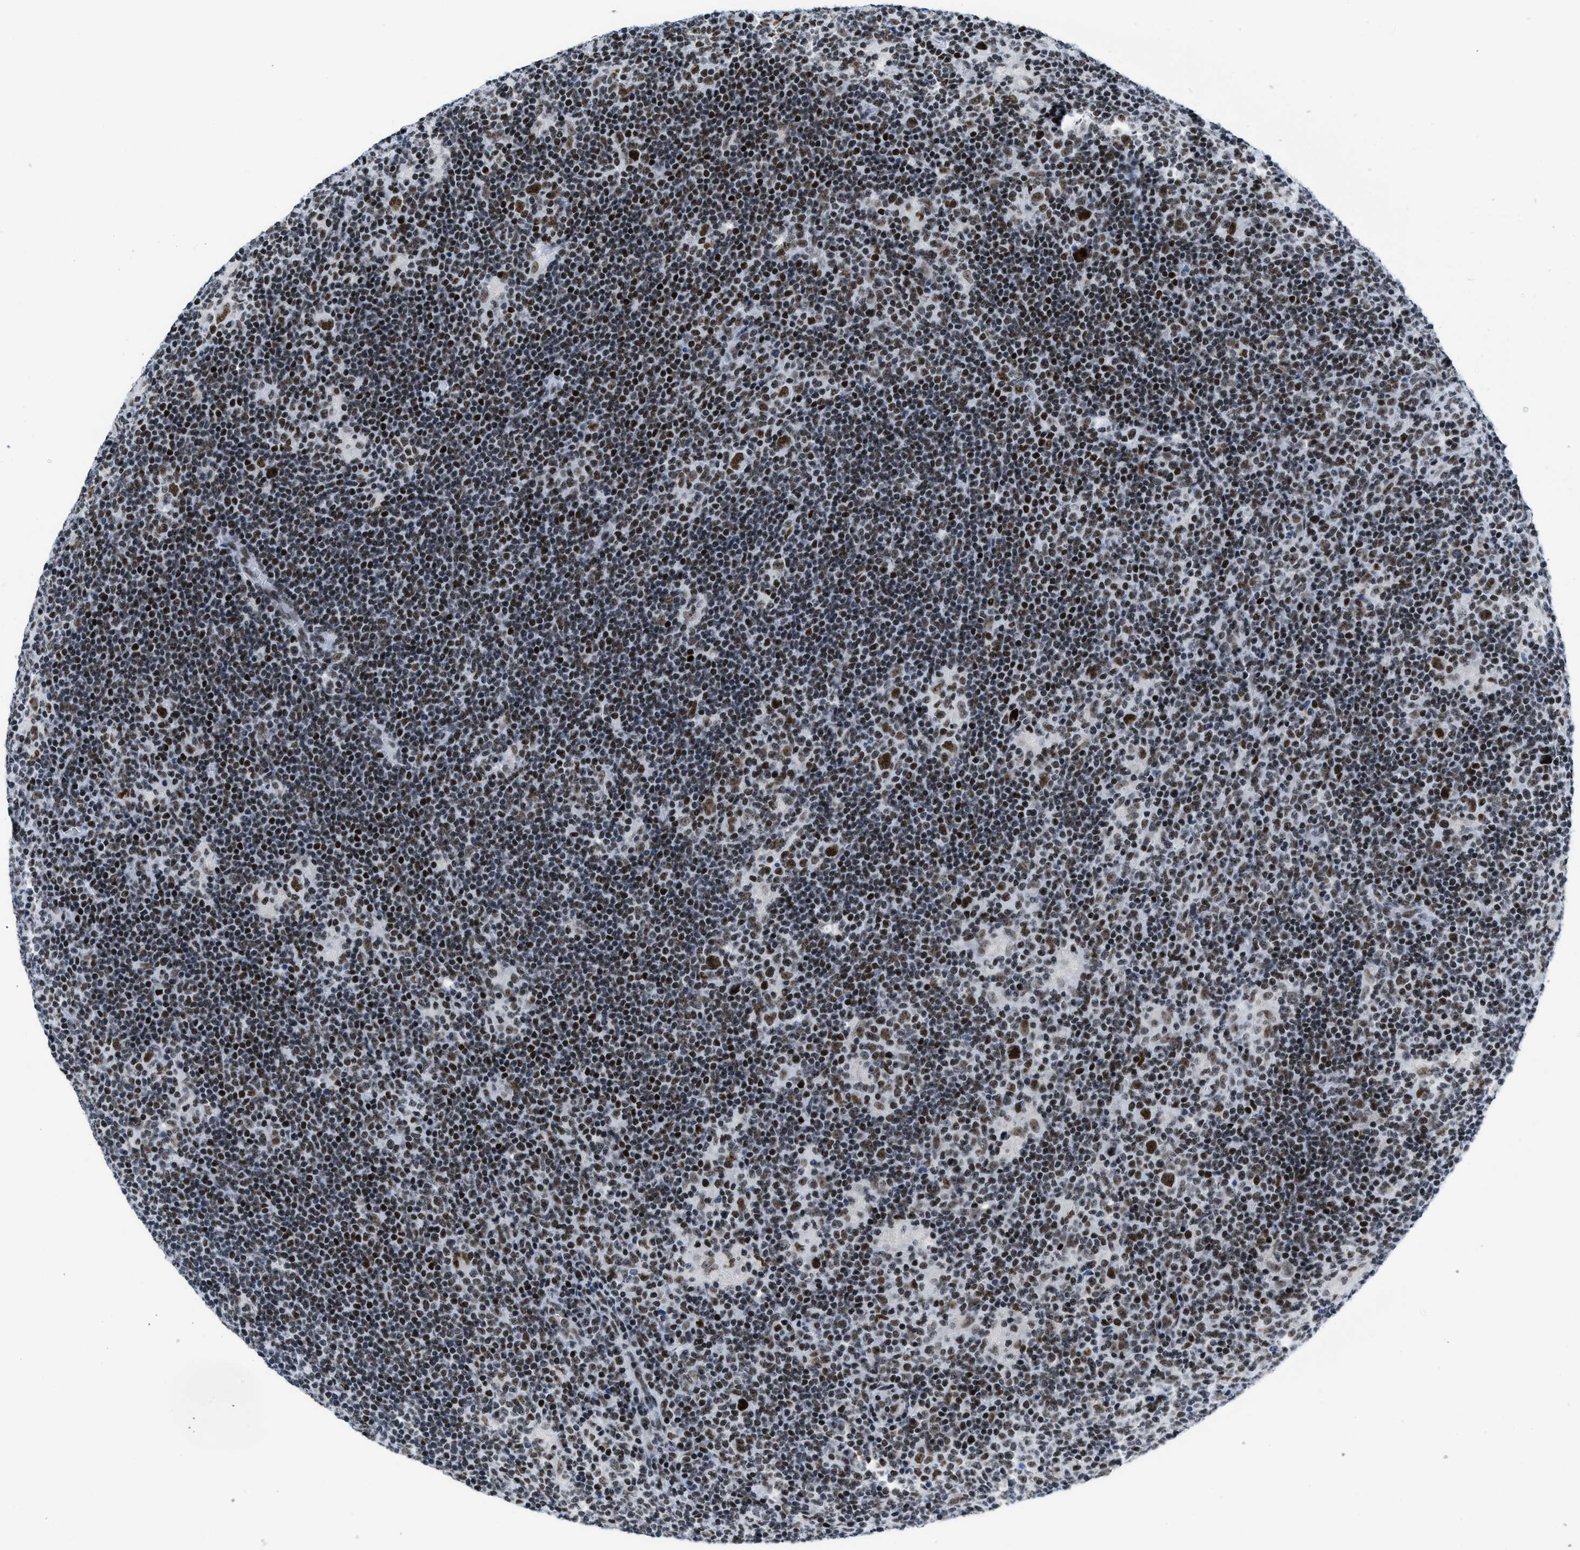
{"staining": {"intensity": "strong", "quantity": ">75%", "location": "nuclear"}, "tissue": "lymphoma", "cell_type": "Tumor cells", "image_type": "cancer", "snomed": [{"axis": "morphology", "description": "Hodgkin's disease, NOS"}, {"axis": "topography", "description": "Lymph node"}], "caption": "Immunohistochemical staining of human Hodgkin's disease exhibits high levels of strong nuclear protein expression in about >75% of tumor cells.", "gene": "TERF2IP", "patient": {"sex": "female", "age": 57}}